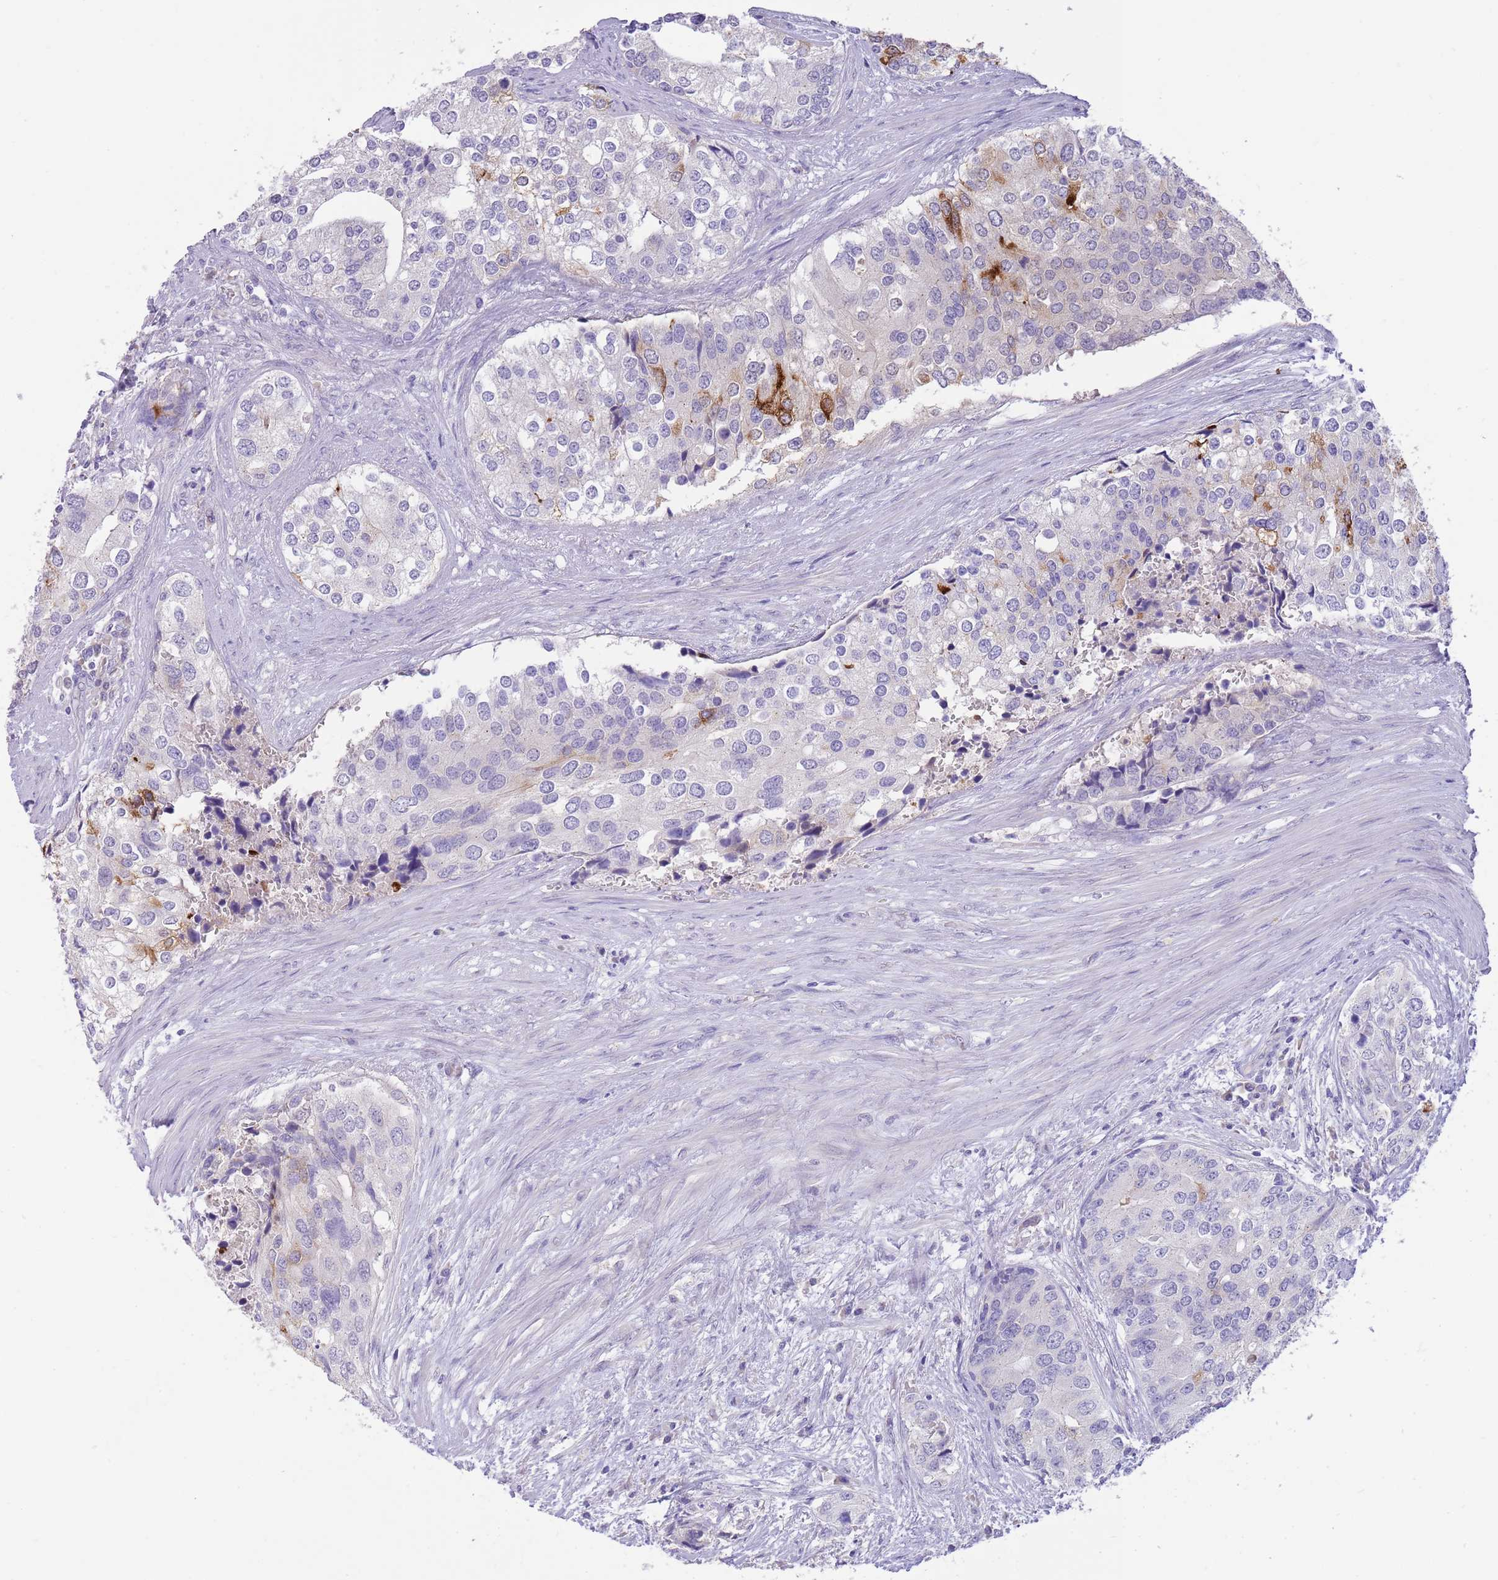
{"staining": {"intensity": "strong", "quantity": "<25%", "location": "cytoplasmic/membranous"}, "tissue": "prostate cancer", "cell_type": "Tumor cells", "image_type": "cancer", "snomed": [{"axis": "morphology", "description": "Adenocarcinoma, High grade"}, {"axis": "topography", "description": "Prostate"}], "caption": "DAB (3,3'-diaminobenzidine) immunohistochemical staining of human high-grade adenocarcinoma (prostate) exhibits strong cytoplasmic/membranous protein positivity in about <25% of tumor cells.", "gene": "SFTPA1", "patient": {"sex": "male", "age": 62}}